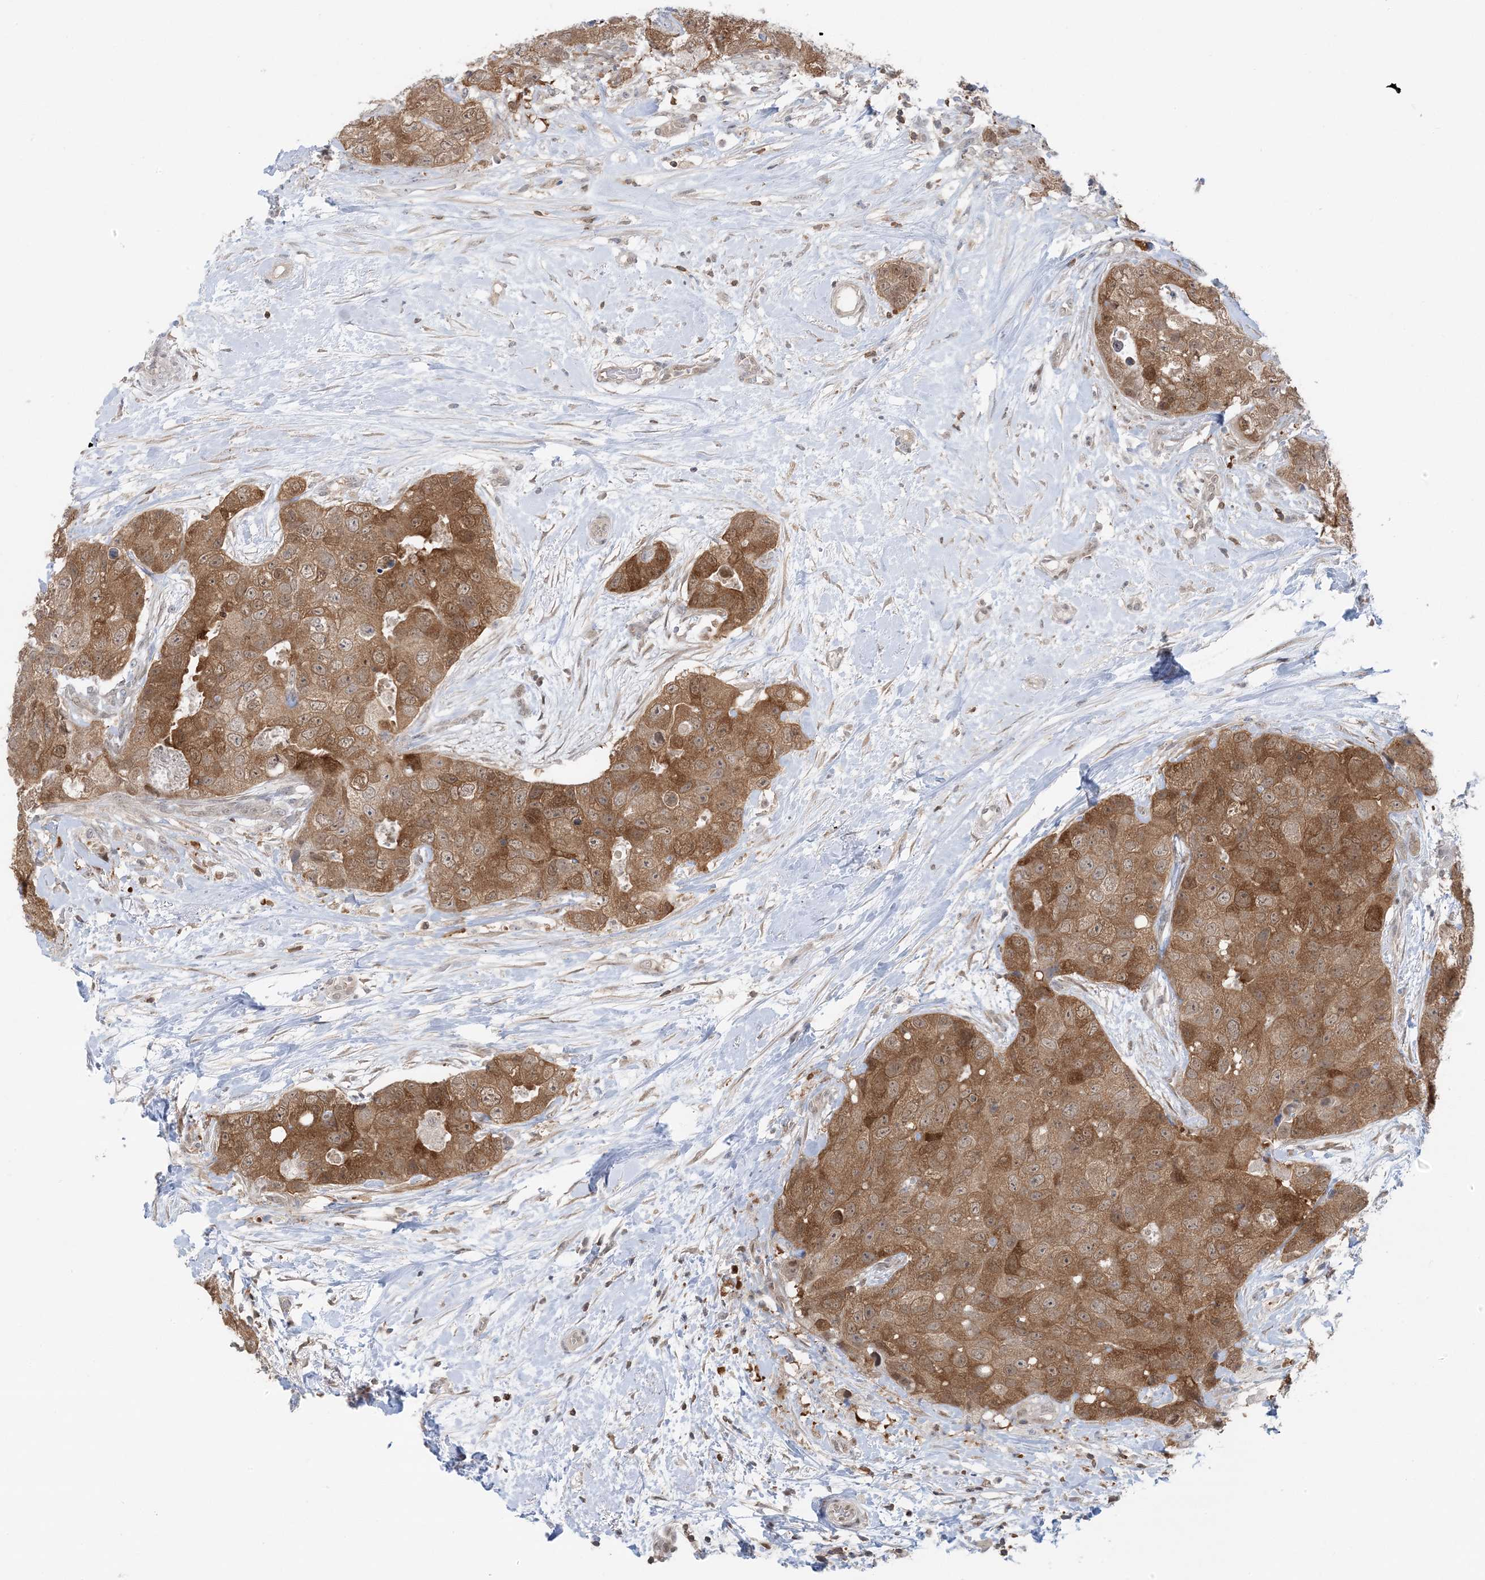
{"staining": {"intensity": "moderate", "quantity": ">75%", "location": "cytoplasmic/membranous"}, "tissue": "breast cancer", "cell_type": "Tumor cells", "image_type": "cancer", "snomed": [{"axis": "morphology", "description": "Duct carcinoma"}, {"axis": "topography", "description": "Breast"}], "caption": "A brown stain shows moderate cytoplasmic/membranous staining of a protein in human breast infiltrating ductal carcinoma tumor cells. (Brightfield microscopy of DAB IHC at high magnification).", "gene": "OGA", "patient": {"sex": "female", "age": 62}}